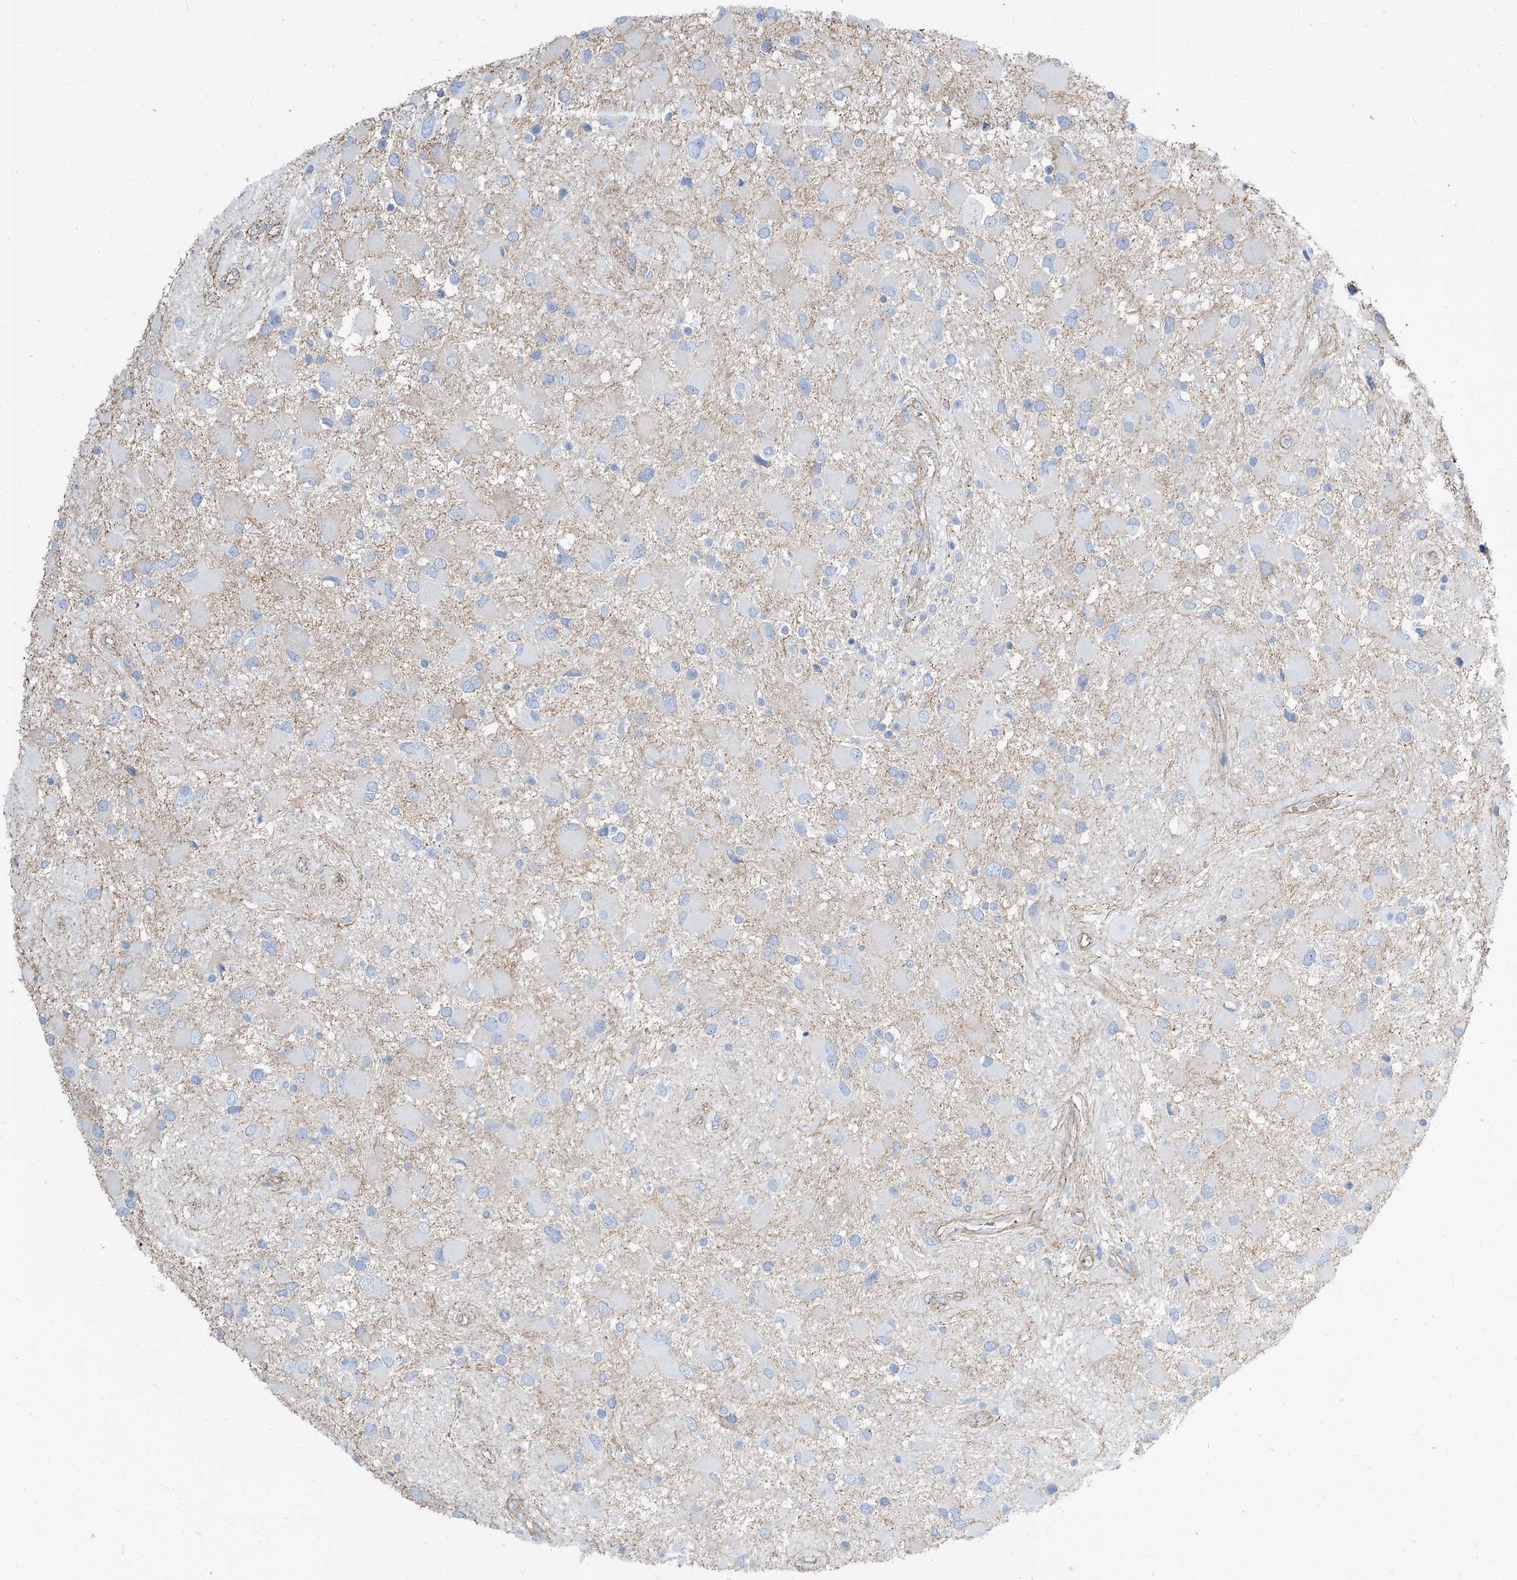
{"staining": {"intensity": "negative", "quantity": "none", "location": "none"}, "tissue": "glioma", "cell_type": "Tumor cells", "image_type": "cancer", "snomed": [{"axis": "morphology", "description": "Glioma, malignant, High grade"}, {"axis": "topography", "description": "Brain"}], "caption": "The micrograph shows no significant expression in tumor cells of malignant high-grade glioma.", "gene": "TXLNB", "patient": {"sex": "male", "age": 53}}